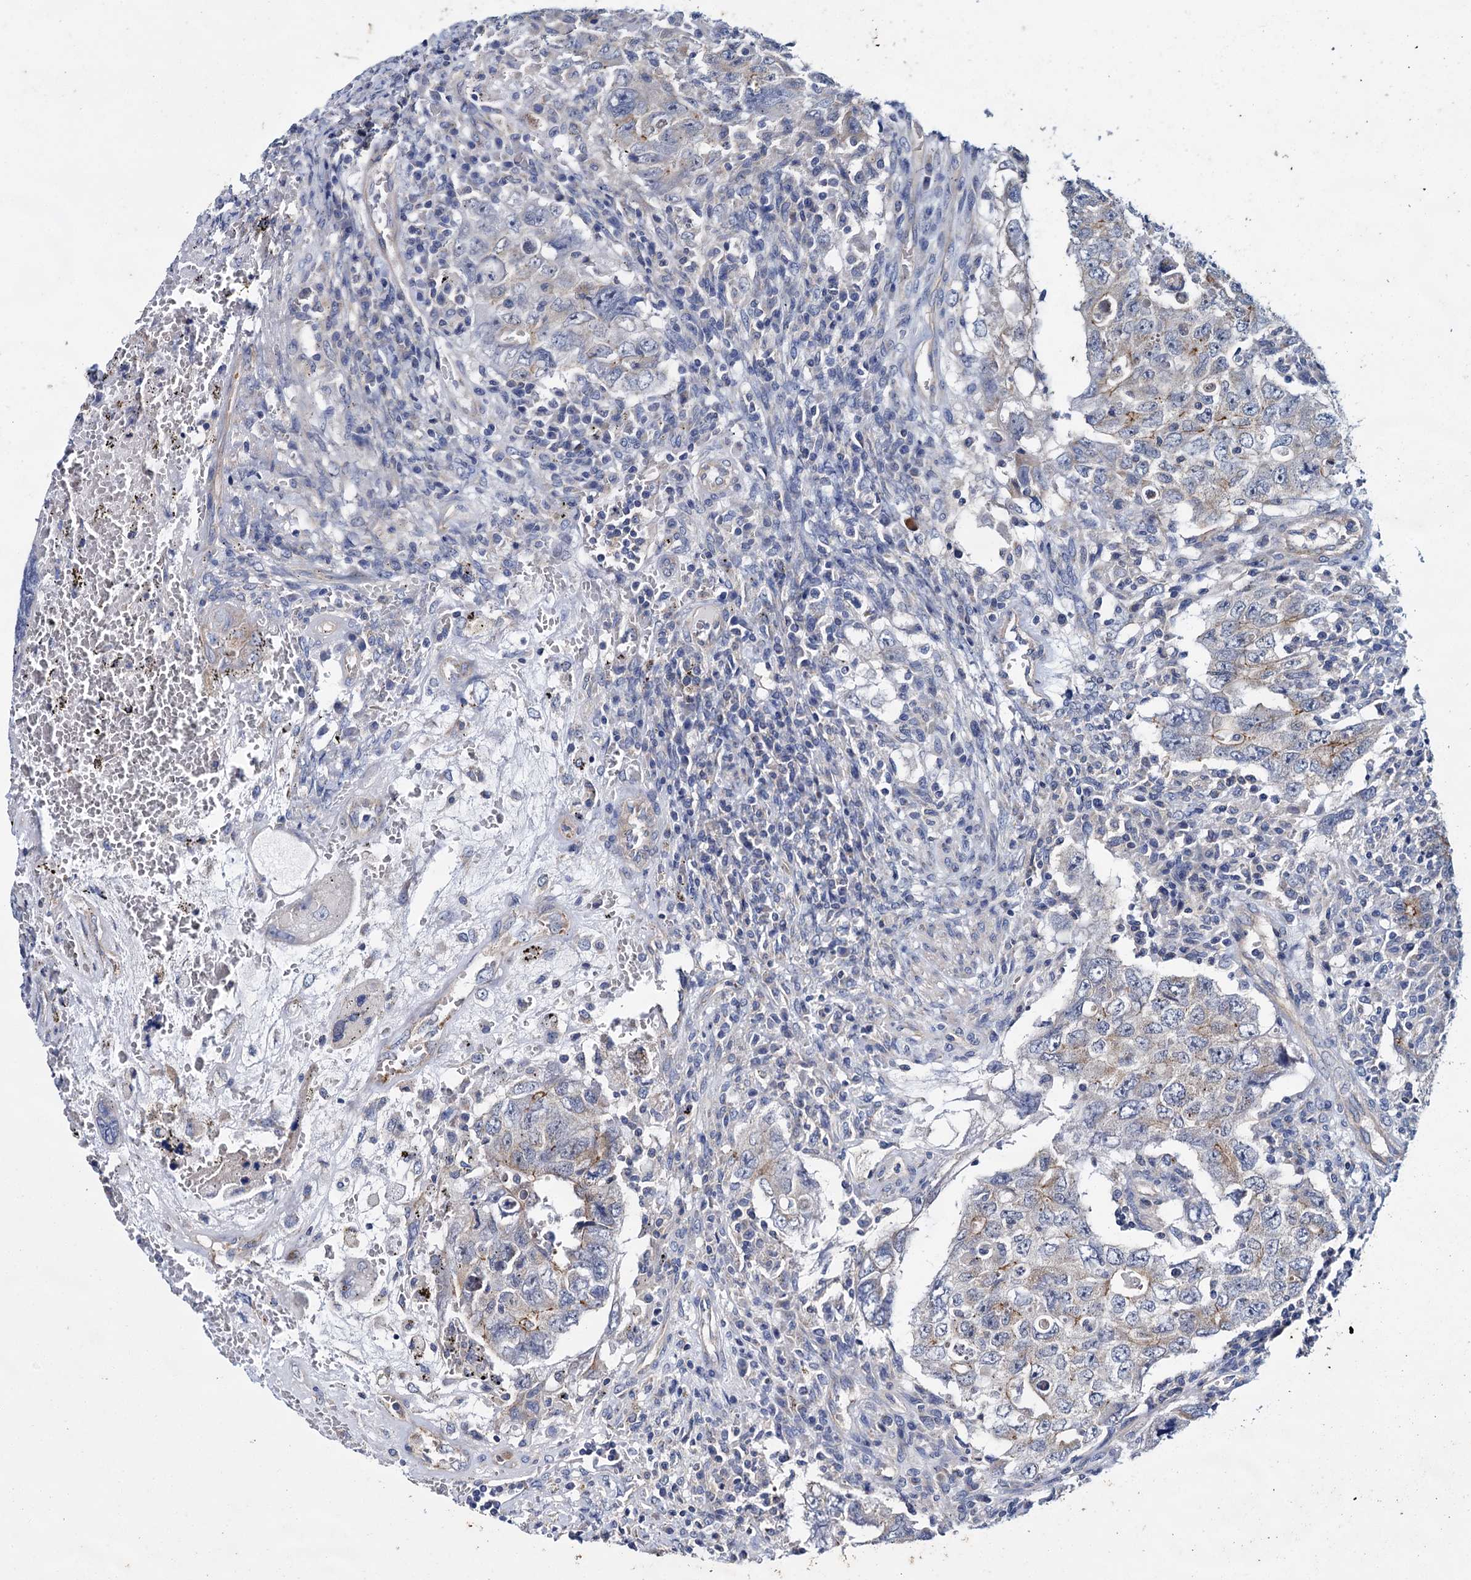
{"staining": {"intensity": "moderate", "quantity": "<25%", "location": "cytoplasmic/membranous"}, "tissue": "testis cancer", "cell_type": "Tumor cells", "image_type": "cancer", "snomed": [{"axis": "morphology", "description": "Carcinoma, Embryonal, NOS"}, {"axis": "topography", "description": "Testis"}], "caption": "Immunohistochemical staining of embryonal carcinoma (testis) demonstrates moderate cytoplasmic/membranous protein expression in approximately <25% of tumor cells.", "gene": "CEP295", "patient": {"sex": "male", "age": 26}}